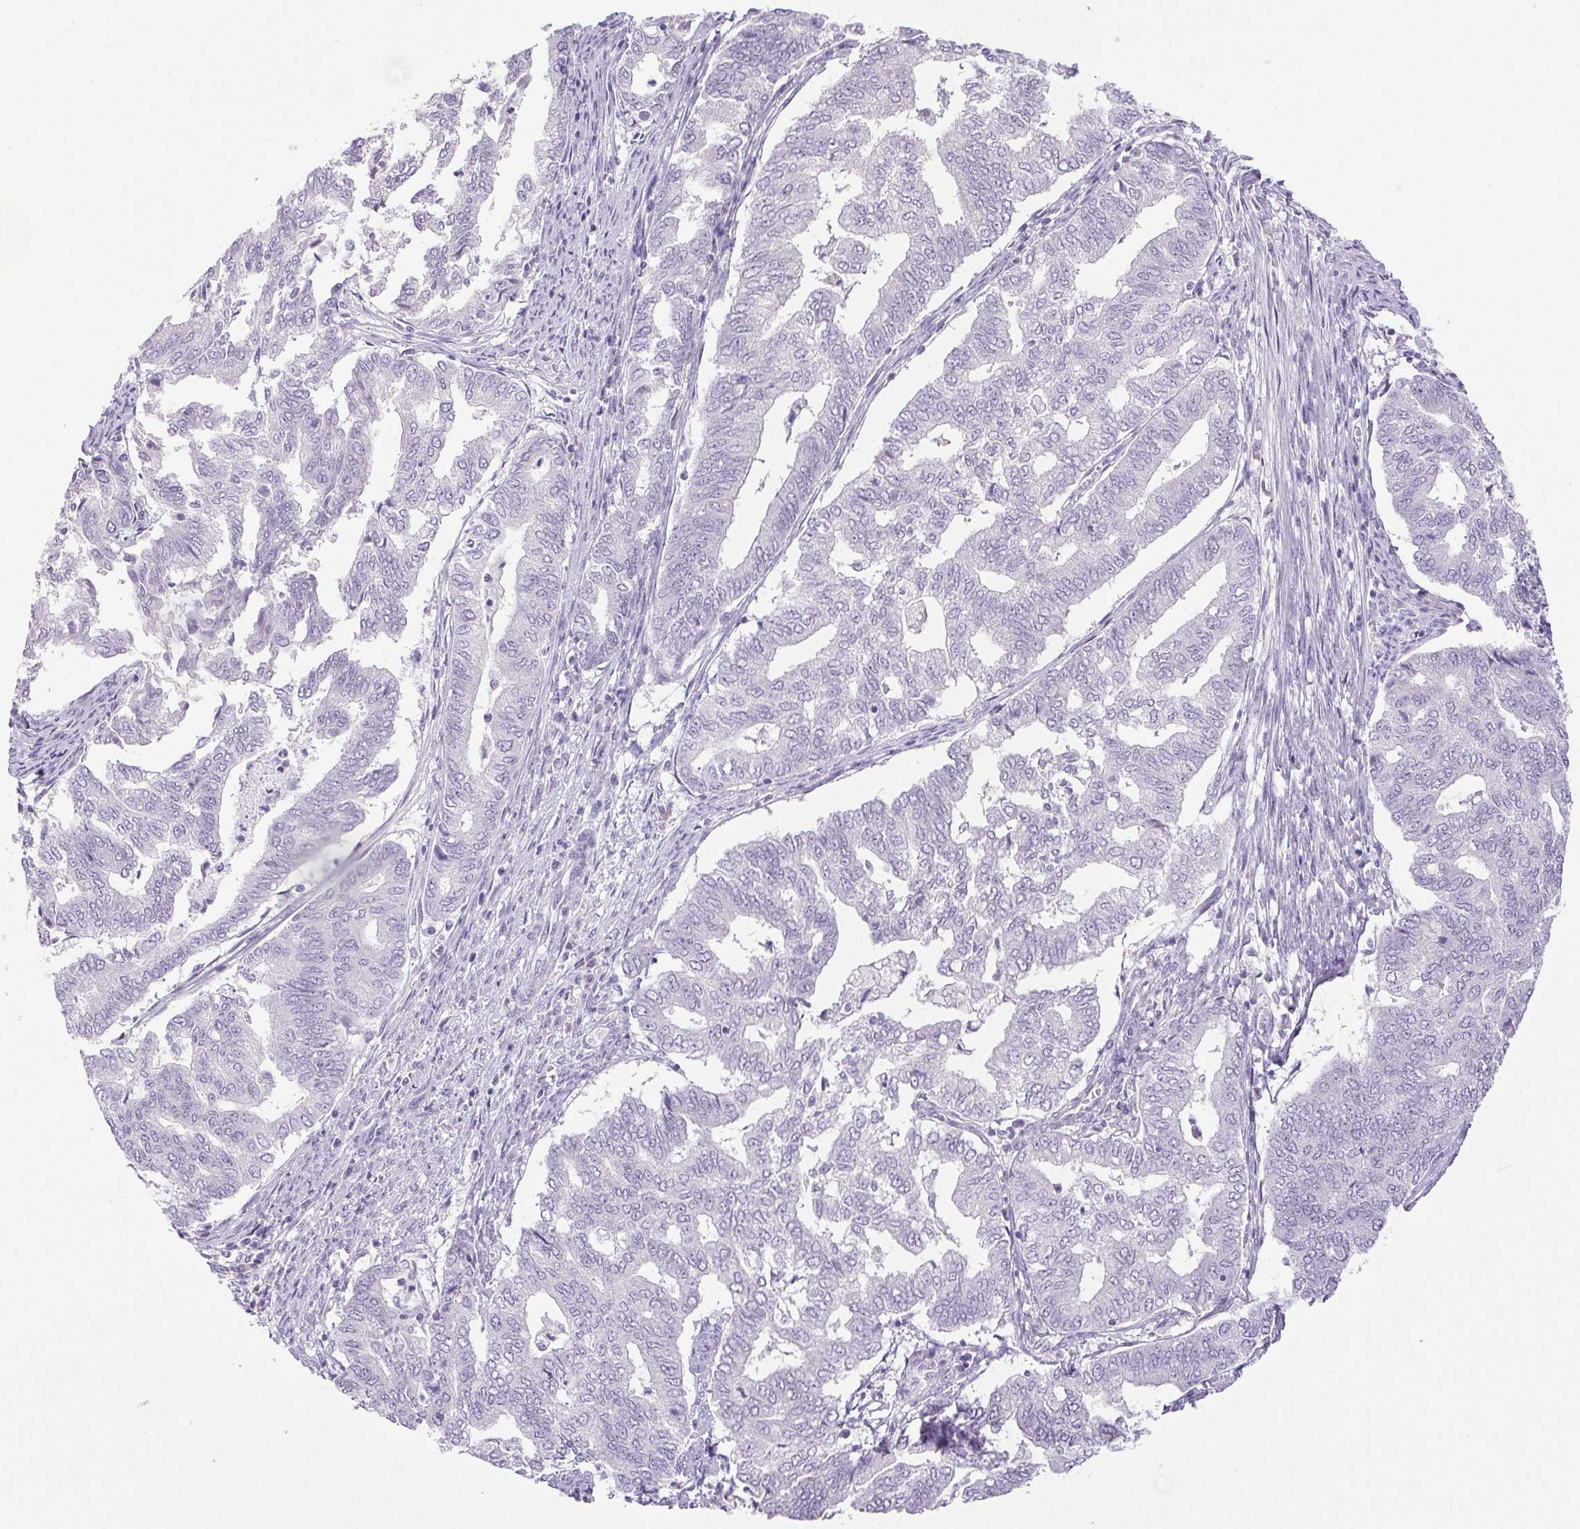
{"staining": {"intensity": "negative", "quantity": "none", "location": "none"}, "tissue": "endometrial cancer", "cell_type": "Tumor cells", "image_type": "cancer", "snomed": [{"axis": "morphology", "description": "Adenocarcinoma, NOS"}, {"axis": "topography", "description": "Endometrium"}], "caption": "Immunohistochemistry of human endometrial cancer exhibits no positivity in tumor cells. (Immunohistochemistry, brightfield microscopy, high magnification).", "gene": "PAPPA2", "patient": {"sex": "female", "age": 79}}